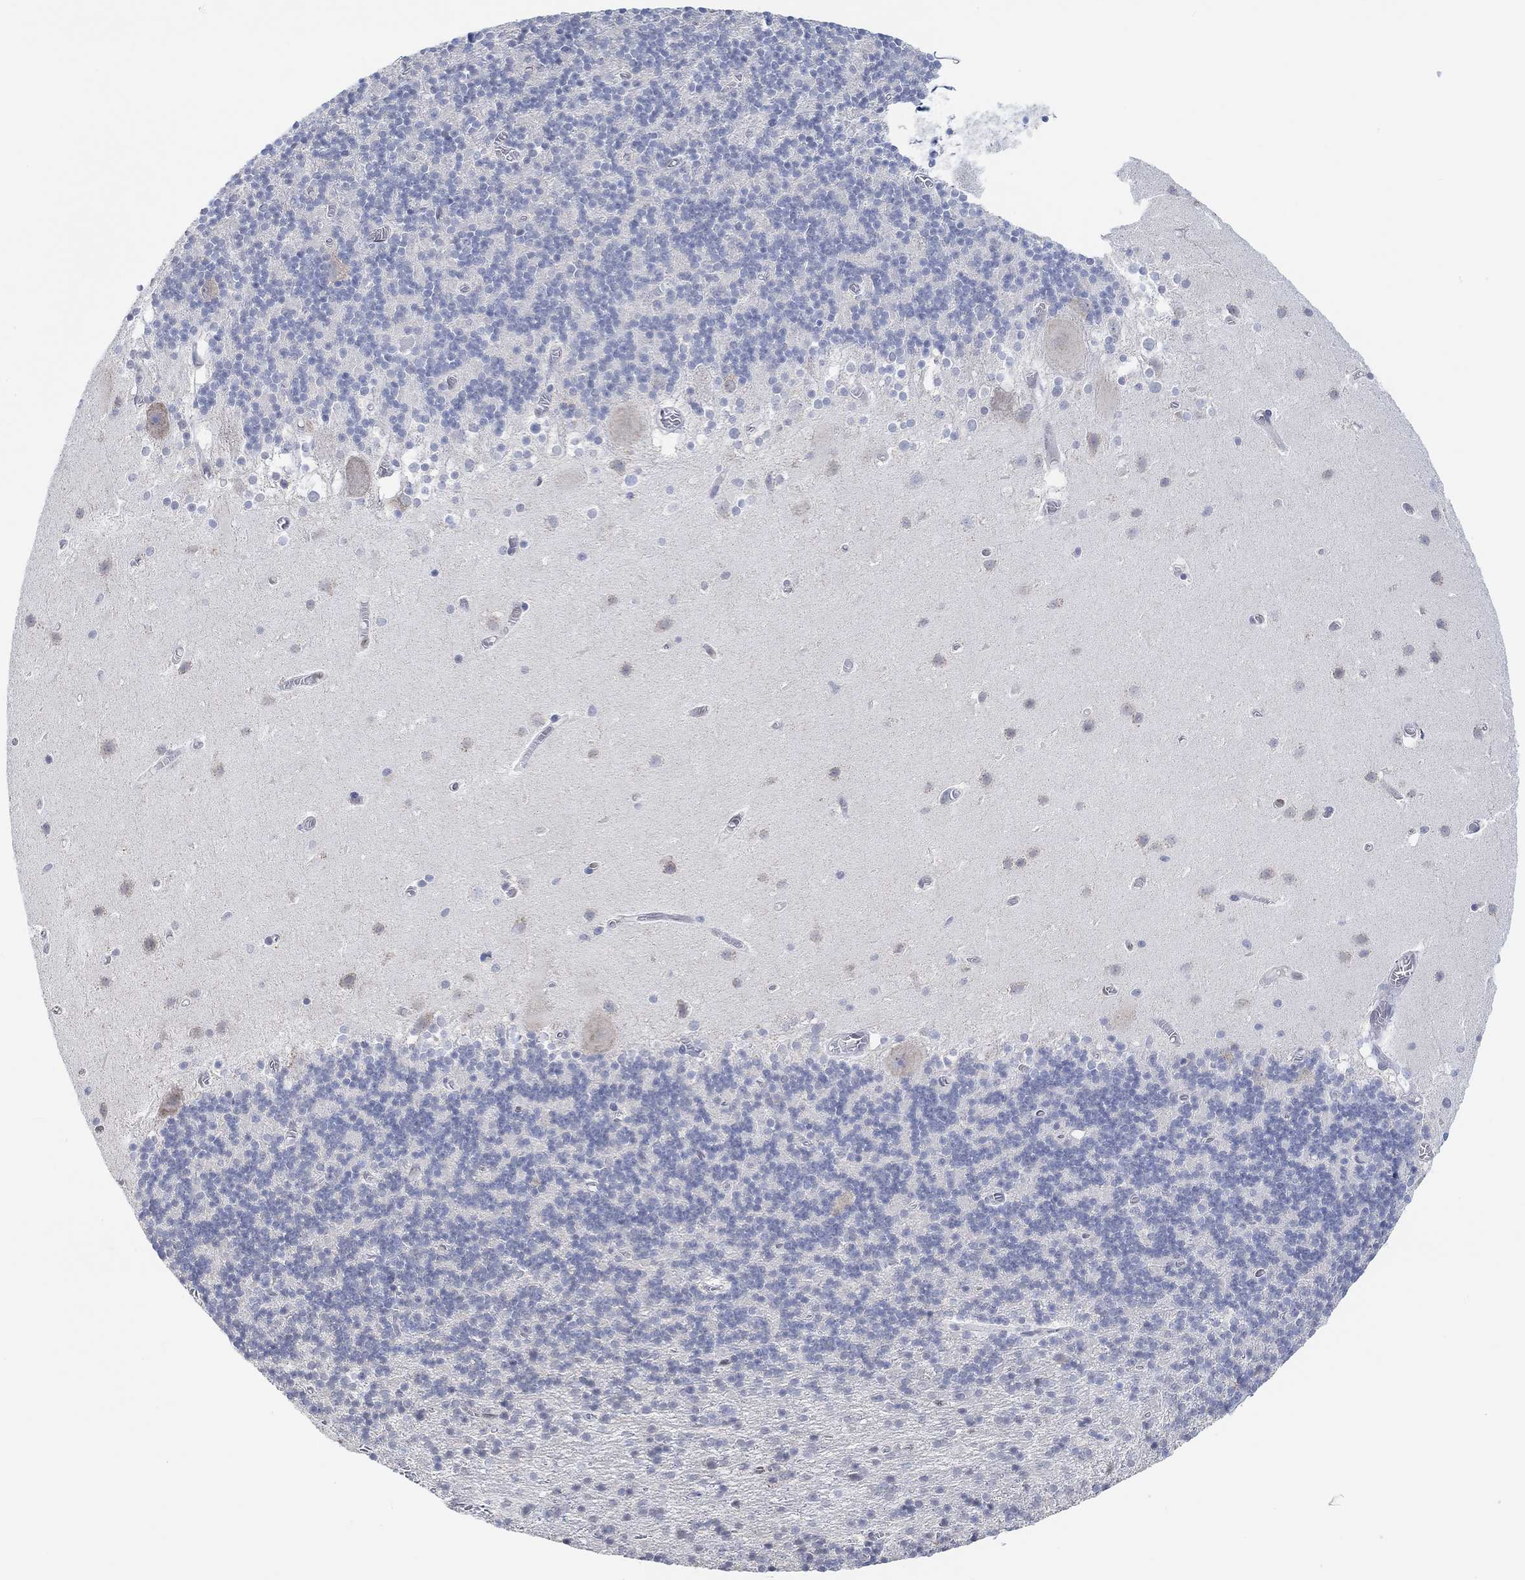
{"staining": {"intensity": "negative", "quantity": "none", "location": "none"}, "tissue": "cerebellum", "cell_type": "Cells in granular layer", "image_type": "normal", "snomed": [{"axis": "morphology", "description": "Normal tissue, NOS"}, {"axis": "topography", "description": "Cerebellum"}], "caption": "IHC histopathology image of unremarkable cerebellum stained for a protein (brown), which exhibits no expression in cells in granular layer.", "gene": "MUC1", "patient": {"sex": "male", "age": 70}}